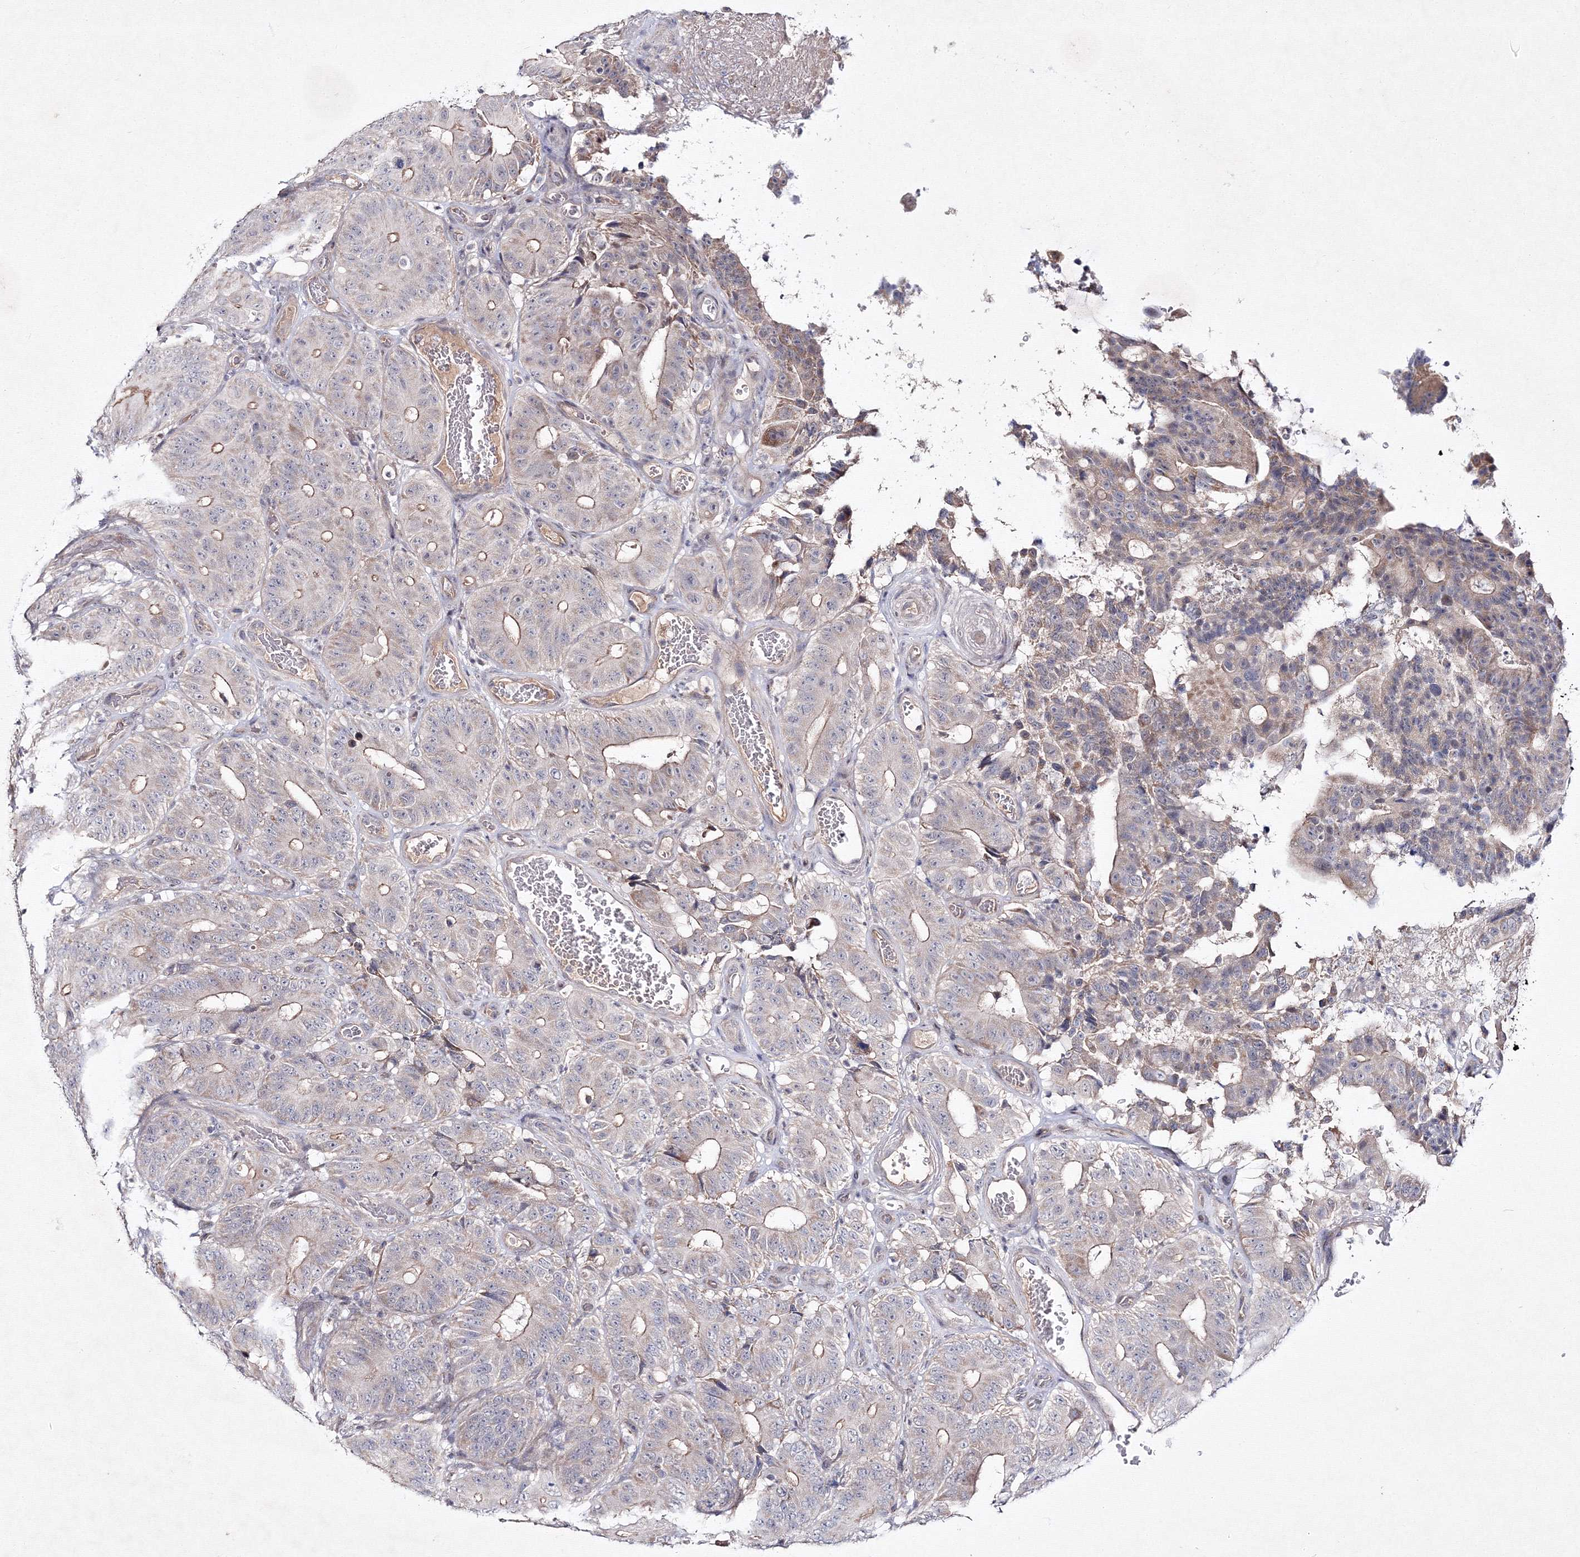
{"staining": {"intensity": "moderate", "quantity": "<25%", "location": "cytoplasmic/membranous"}, "tissue": "colorectal cancer", "cell_type": "Tumor cells", "image_type": "cancer", "snomed": [{"axis": "morphology", "description": "Adenocarcinoma, NOS"}, {"axis": "topography", "description": "Colon"}], "caption": "Immunohistochemistry photomicrograph of neoplastic tissue: human colorectal cancer (adenocarcinoma) stained using IHC shows low levels of moderate protein expression localized specifically in the cytoplasmic/membranous of tumor cells, appearing as a cytoplasmic/membranous brown color.", "gene": "NEU4", "patient": {"sex": "male", "age": 83}}